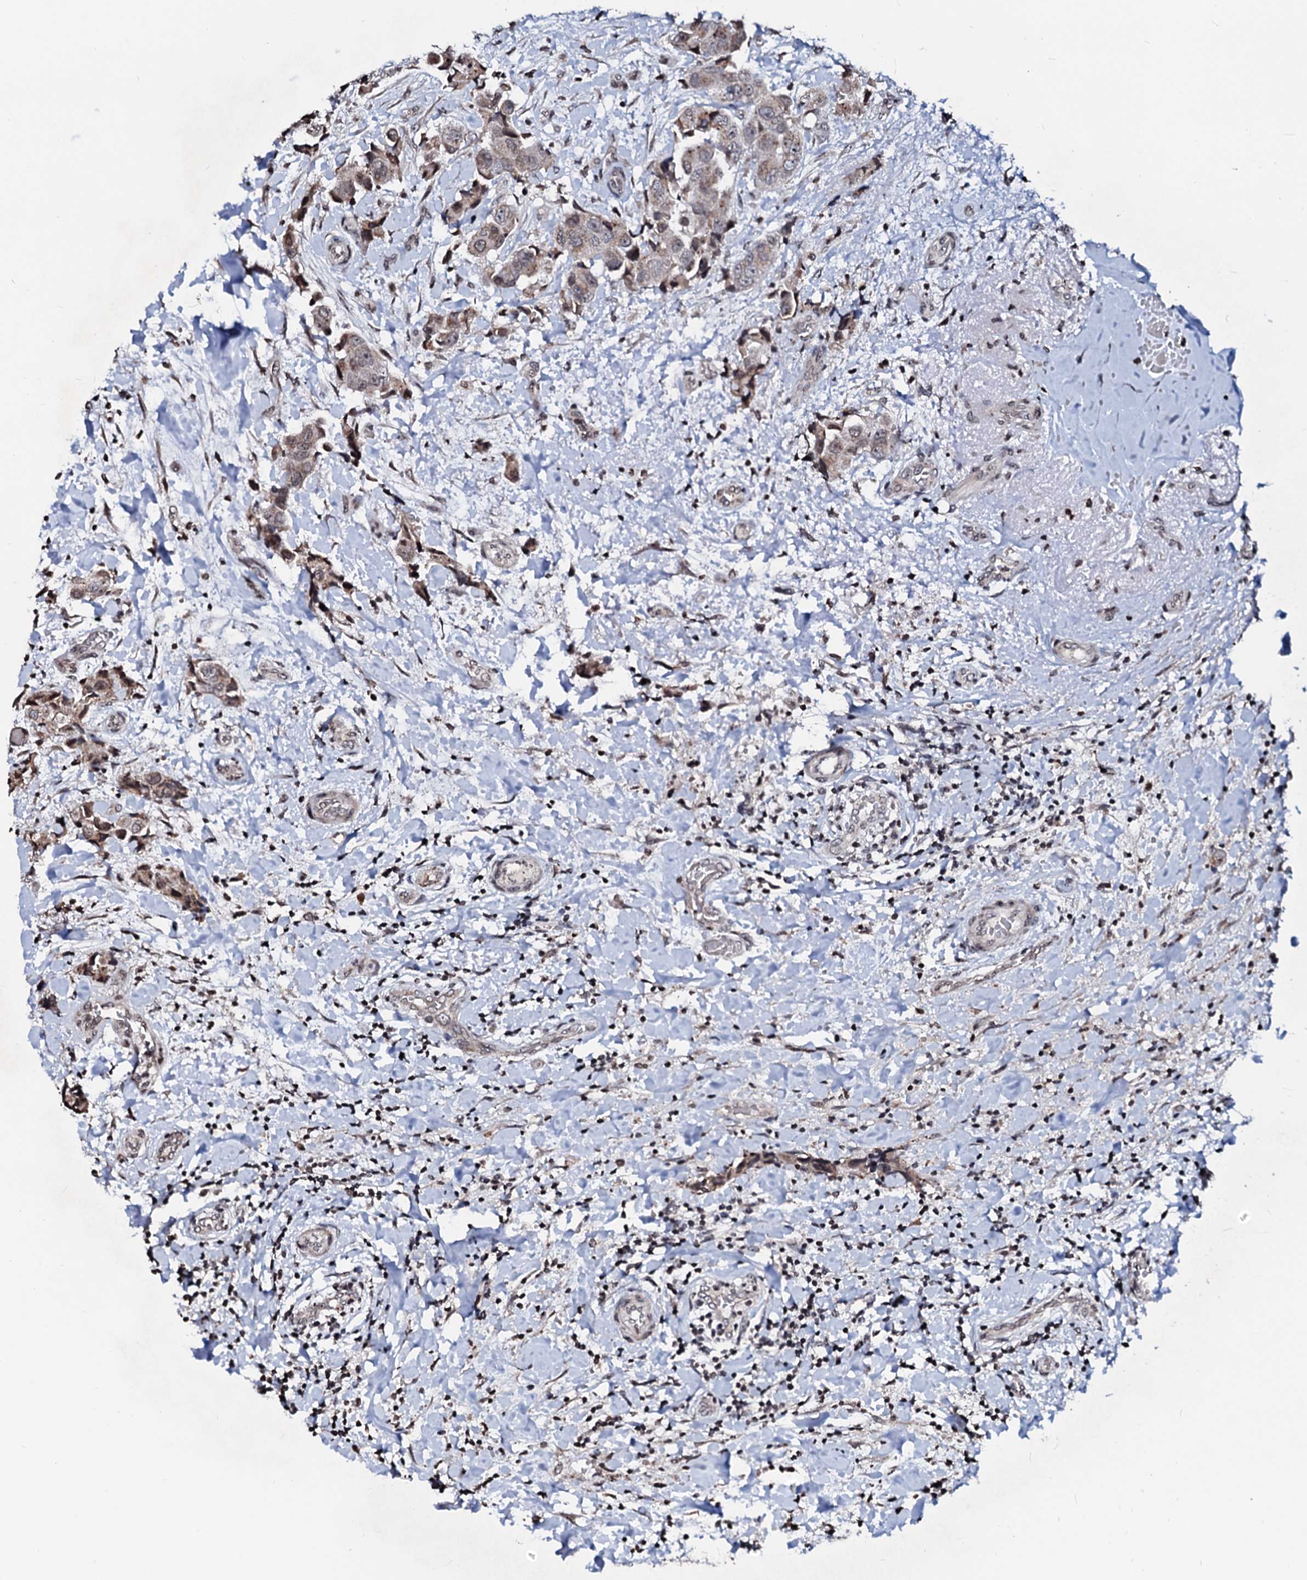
{"staining": {"intensity": "weak", "quantity": ">75%", "location": "cytoplasmic/membranous,nuclear"}, "tissue": "breast cancer", "cell_type": "Tumor cells", "image_type": "cancer", "snomed": [{"axis": "morphology", "description": "Normal tissue, NOS"}, {"axis": "morphology", "description": "Duct carcinoma"}, {"axis": "topography", "description": "Breast"}], "caption": "Breast invasive ductal carcinoma stained with a protein marker shows weak staining in tumor cells.", "gene": "LSM11", "patient": {"sex": "female", "age": 62}}